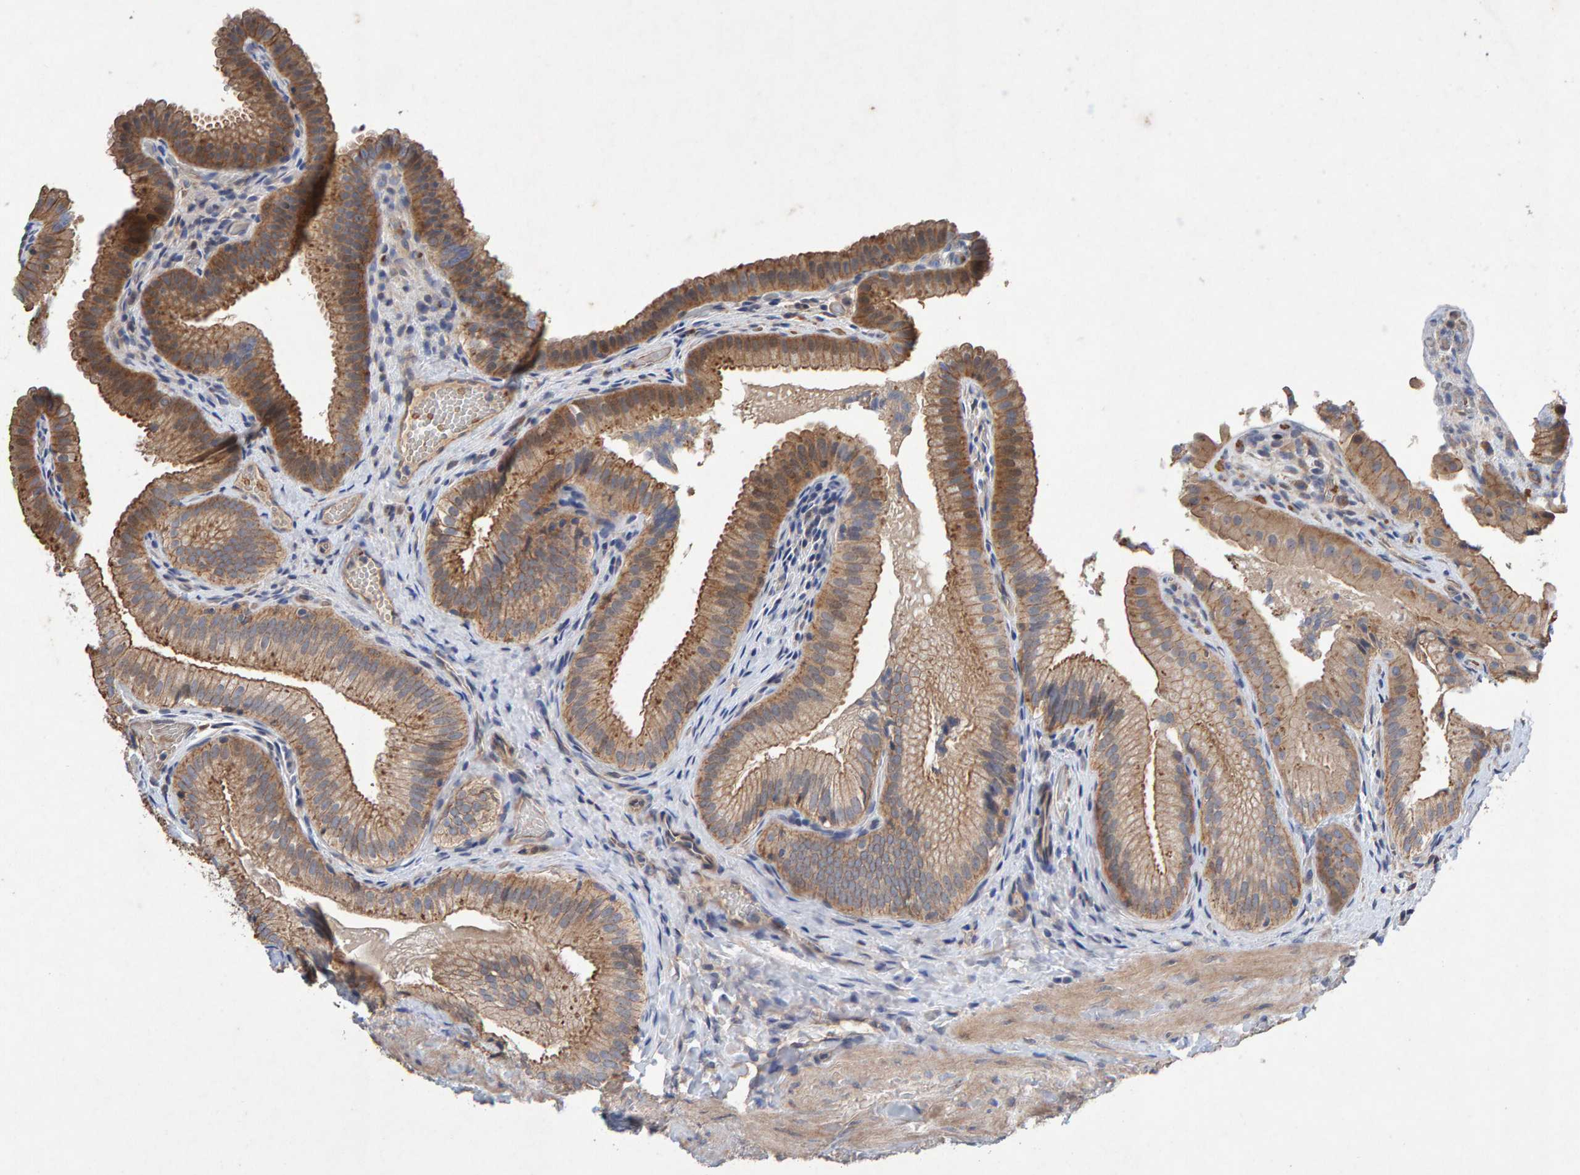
{"staining": {"intensity": "moderate", "quantity": ">75%", "location": "cytoplasmic/membranous"}, "tissue": "gallbladder", "cell_type": "Glandular cells", "image_type": "normal", "snomed": [{"axis": "morphology", "description": "Normal tissue, NOS"}, {"axis": "topography", "description": "Gallbladder"}], "caption": "Protein expression analysis of normal gallbladder reveals moderate cytoplasmic/membranous expression in approximately >75% of glandular cells.", "gene": "EFR3A", "patient": {"sex": "female", "age": 30}}